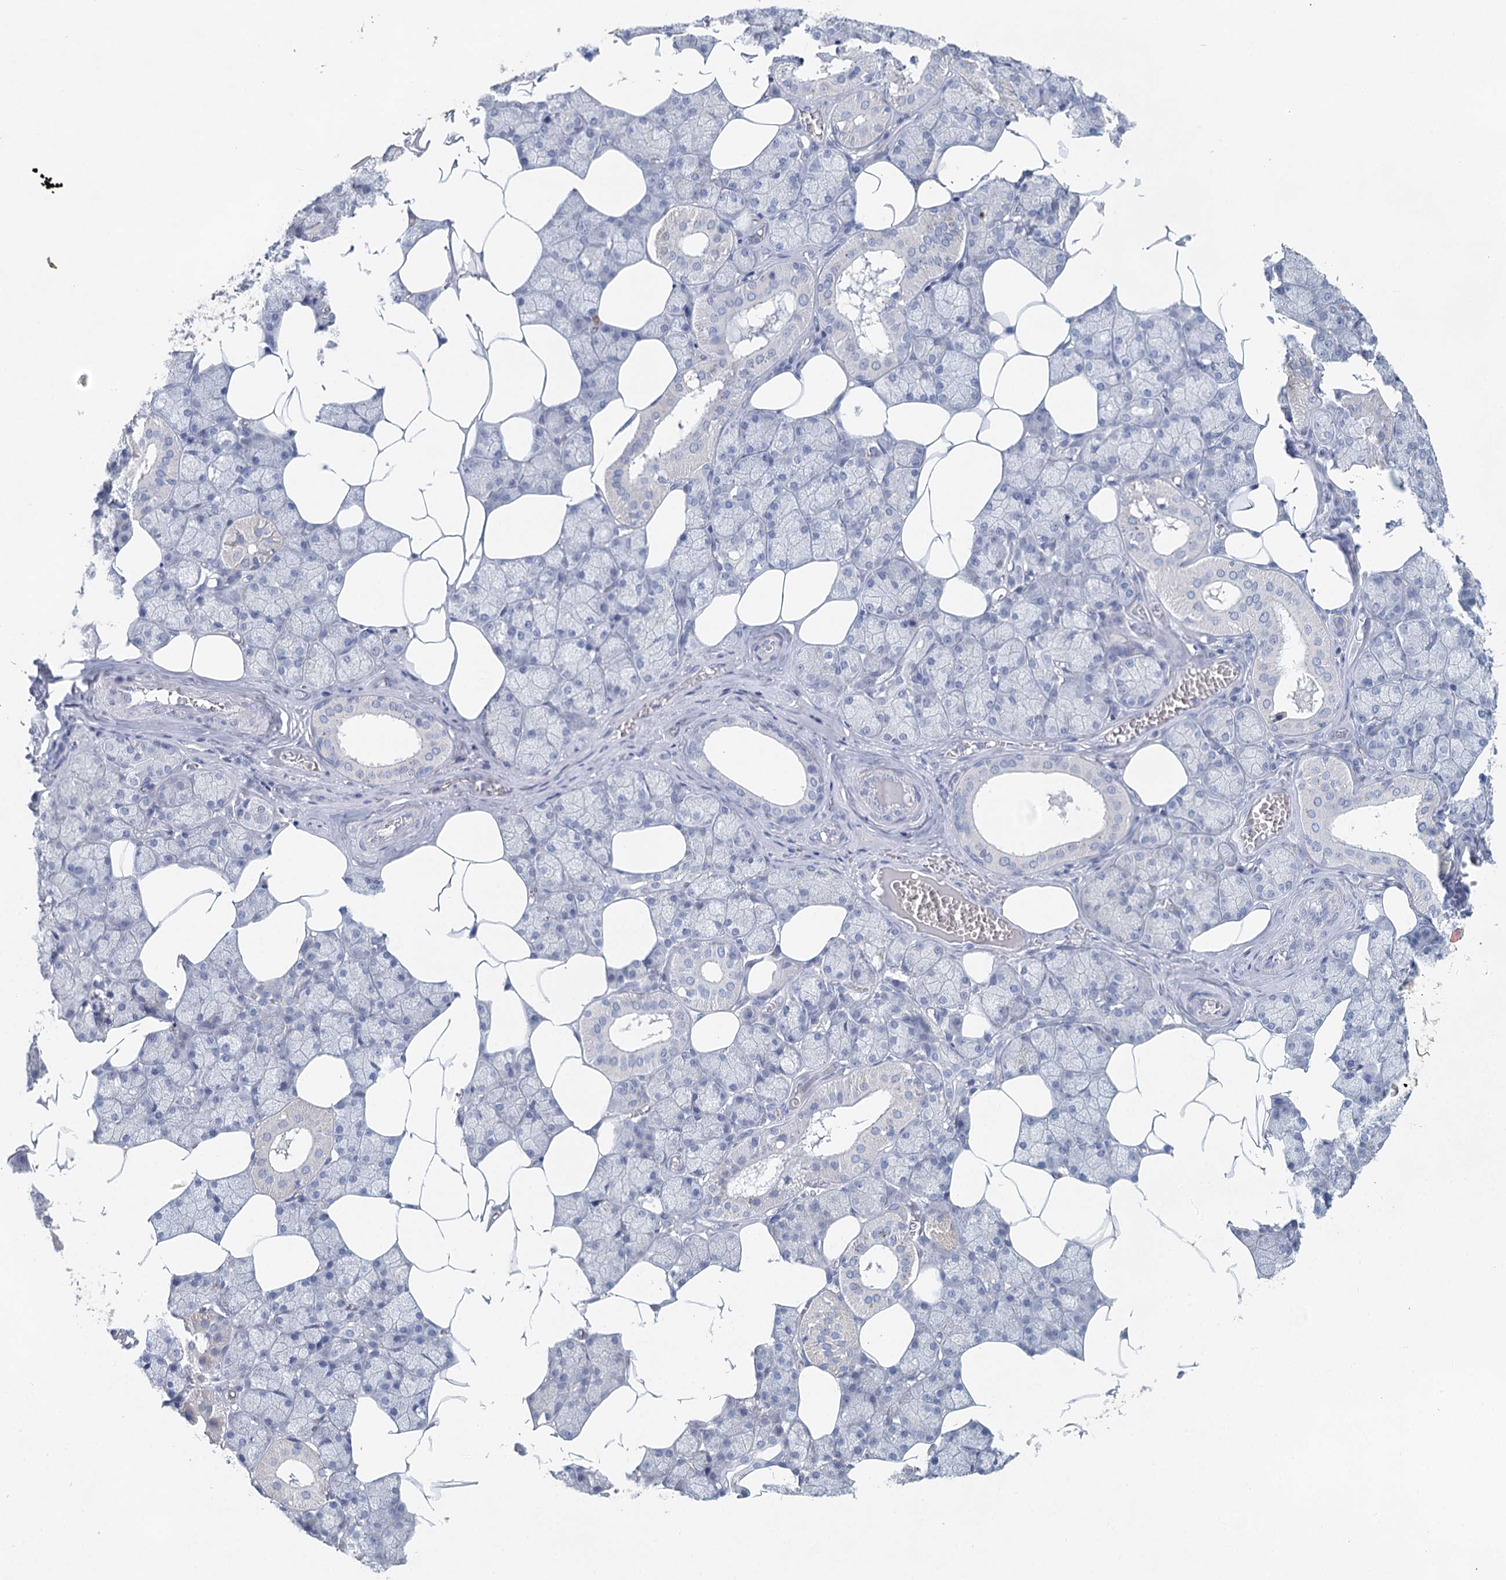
{"staining": {"intensity": "negative", "quantity": "none", "location": "none"}, "tissue": "salivary gland", "cell_type": "Glandular cells", "image_type": "normal", "snomed": [{"axis": "morphology", "description": "Normal tissue, NOS"}, {"axis": "topography", "description": "Salivary gland"}], "caption": "High magnification brightfield microscopy of unremarkable salivary gland stained with DAB (brown) and counterstained with hematoxylin (blue): glandular cells show no significant positivity. (IHC, brightfield microscopy, high magnification).", "gene": "MYL6B", "patient": {"sex": "male", "age": 62}}